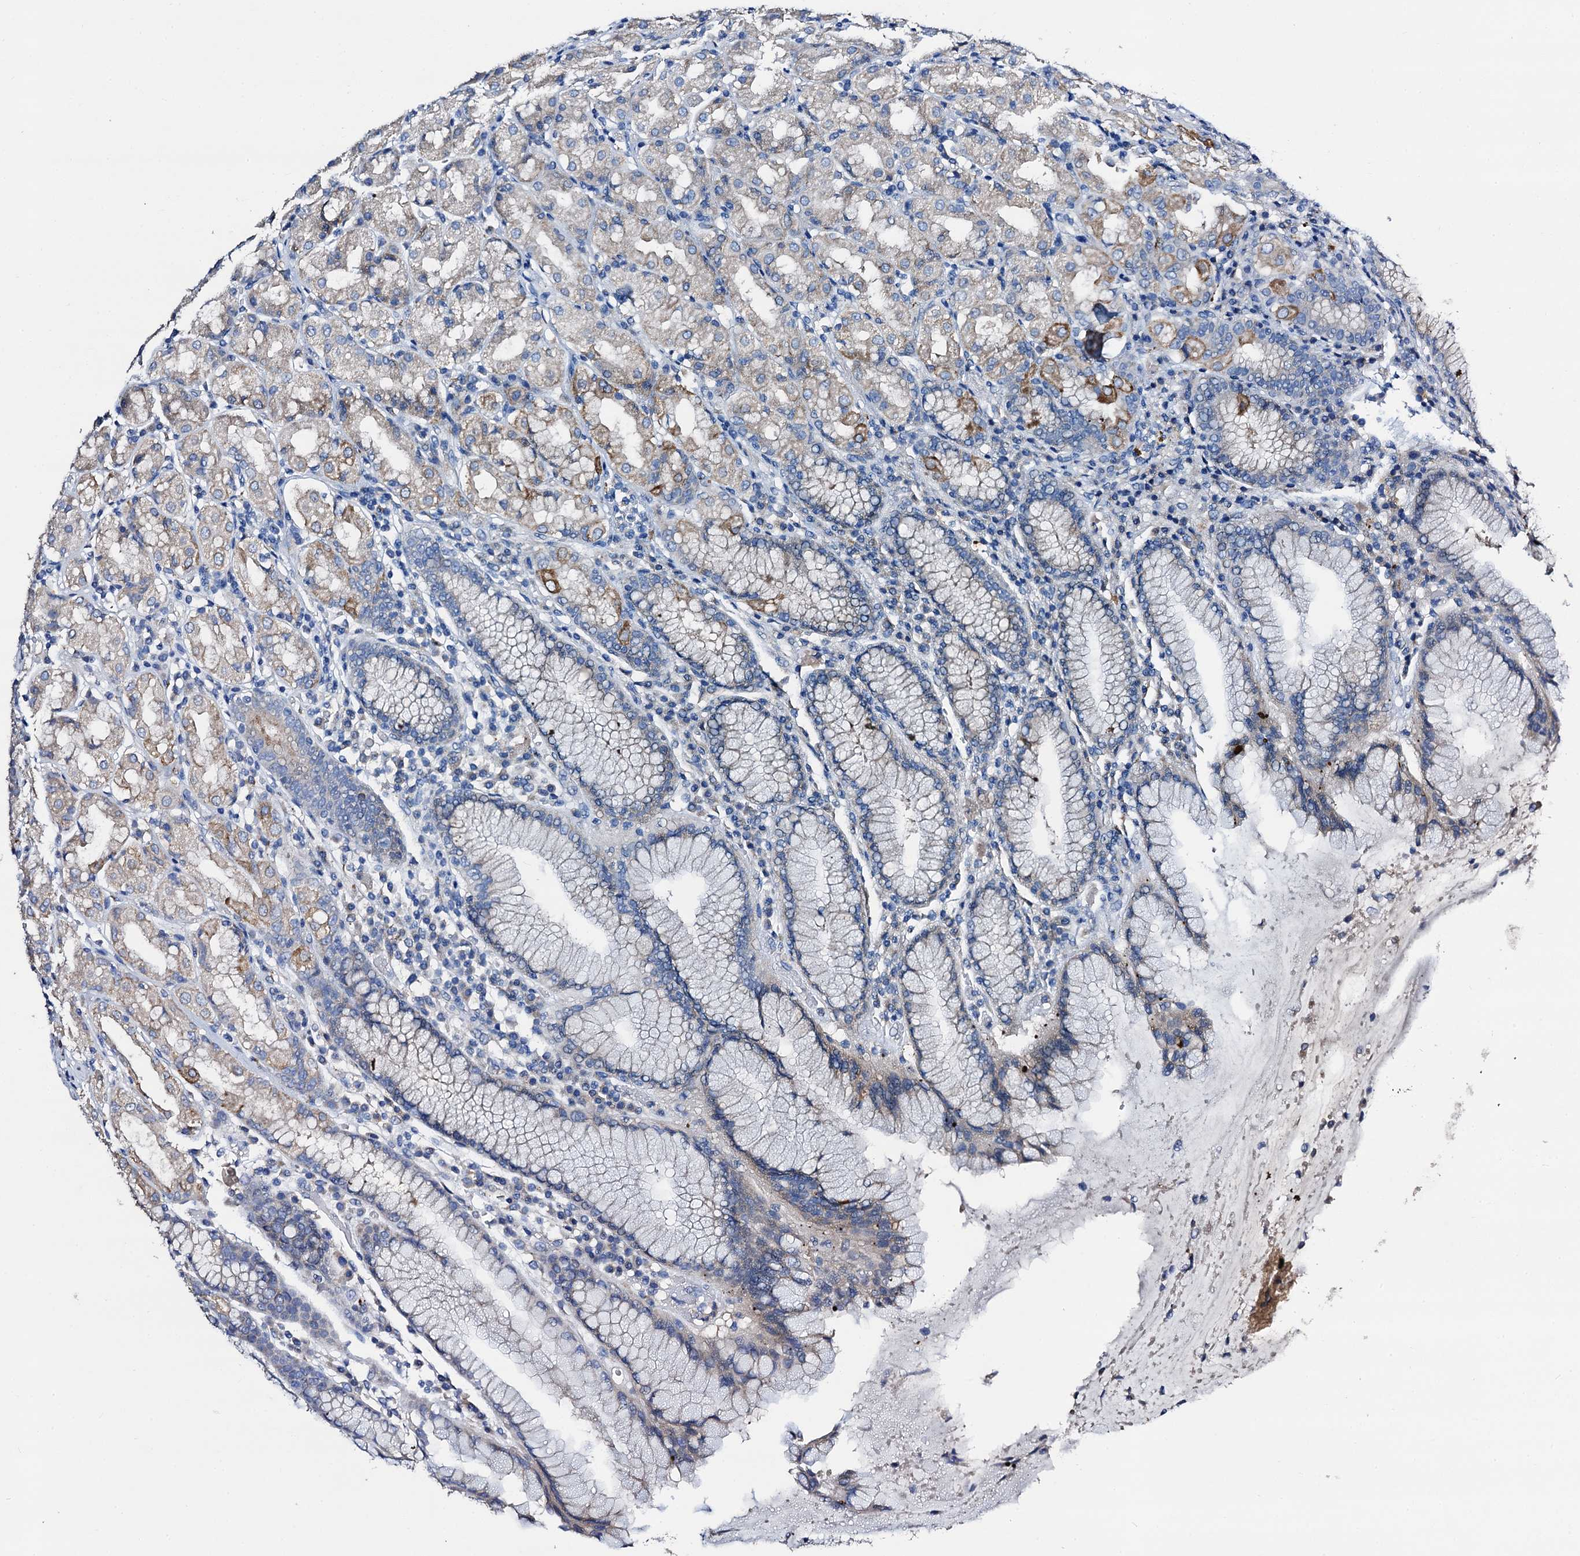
{"staining": {"intensity": "moderate", "quantity": "<25%", "location": "cytoplasmic/membranous"}, "tissue": "stomach", "cell_type": "Glandular cells", "image_type": "normal", "snomed": [{"axis": "morphology", "description": "Normal tissue, NOS"}, {"axis": "topography", "description": "Stomach, lower"}], "caption": "Immunohistochemistry of normal stomach demonstrates low levels of moderate cytoplasmic/membranous expression in approximately <25% of glandular cells.", "gene": "FREM3", "patient": {"sex": "female", "age": 56}}